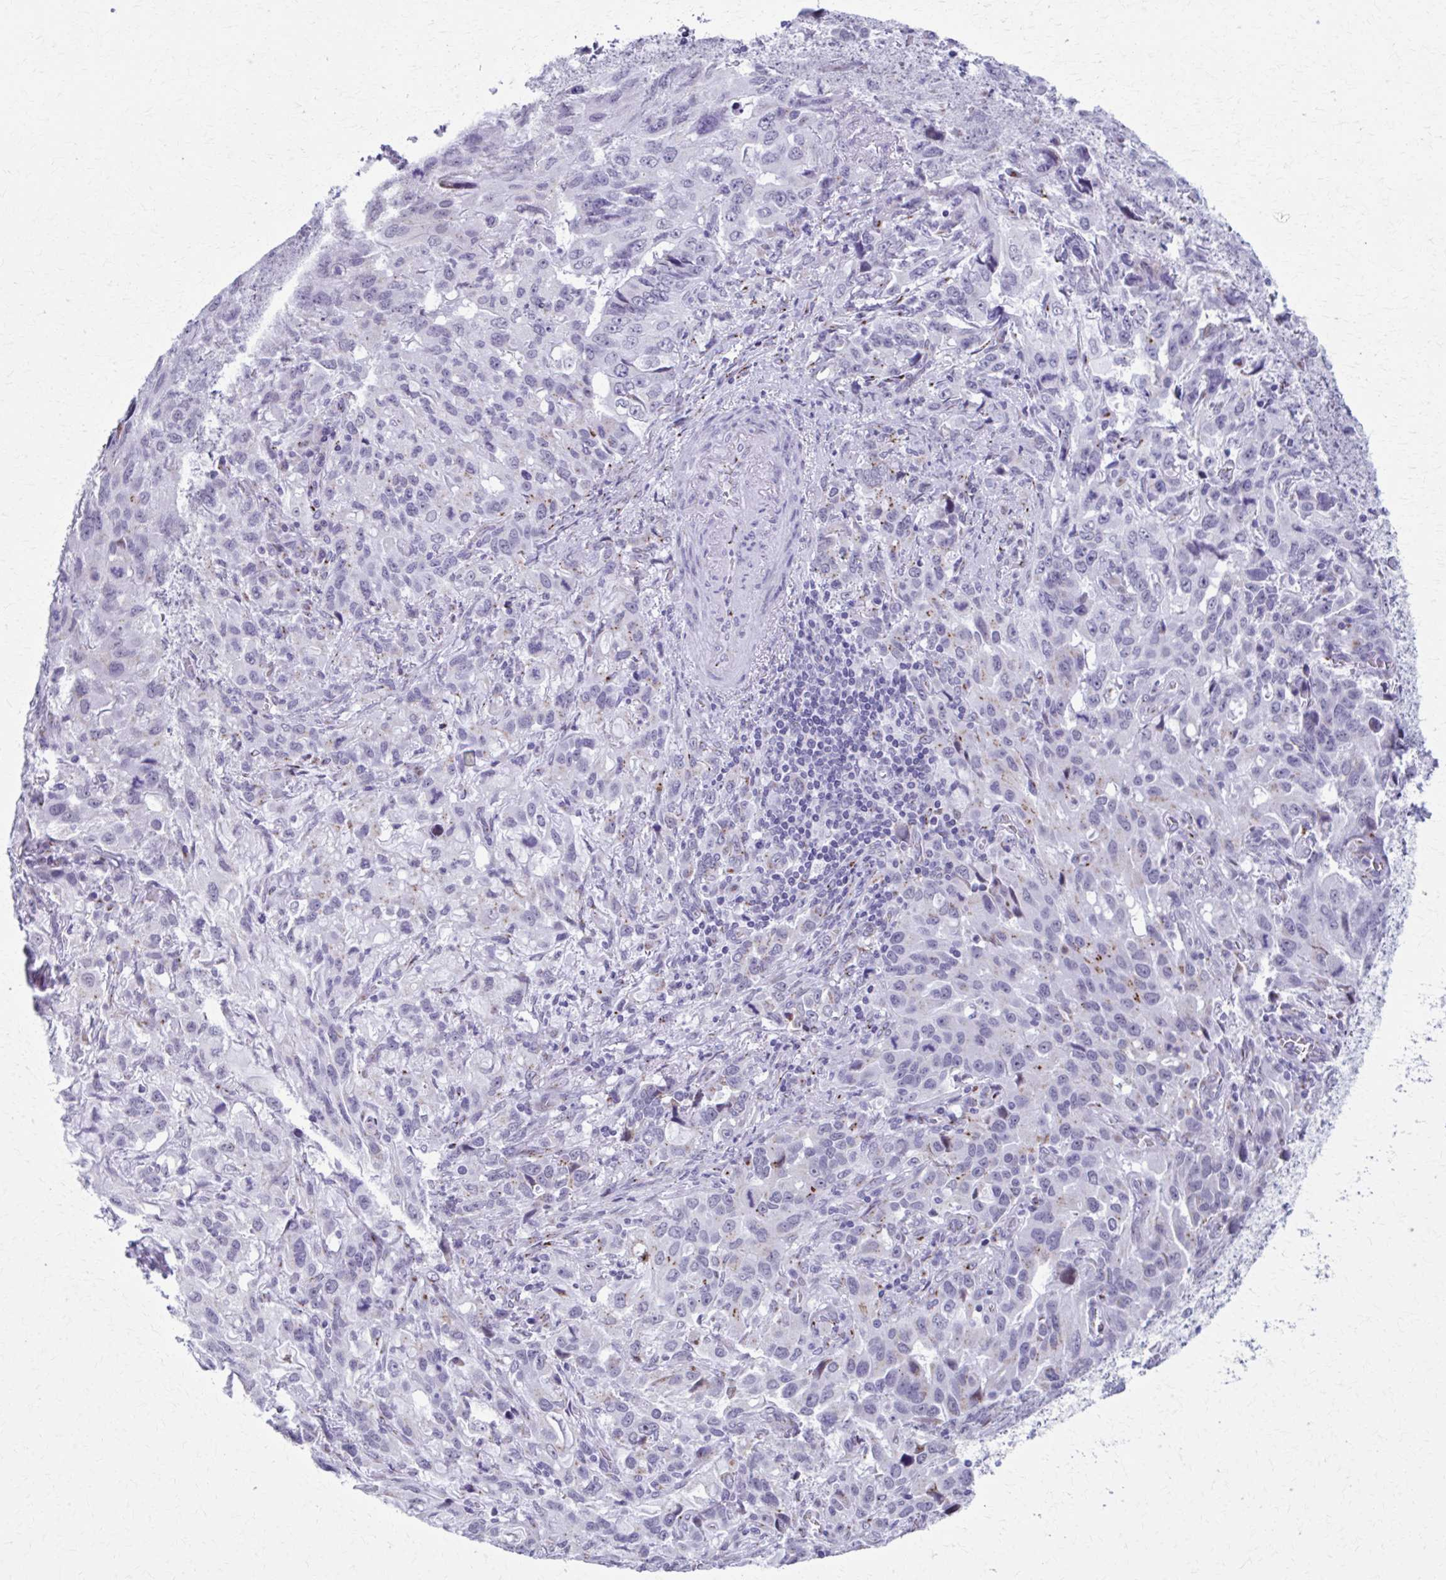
{"staining": {"intensity": "weak", "quantity": "<25%", "location": "cytoplasmic/membranous"}, "tissue": "stomach cancer", "cell_type": "Tumor cells", "image_type": "cancer", "snomed": [{"axis": "morphology", "description": "Adenocarcinoma, NOS"}, {"axis": "topography", "description": "Stomach, upper"}], "caption": "A photomicrograph of stomach cancer stained for a protein demonstrates no brown staining in tumor cells.", "gene": "ZNF682", "patient": {"sex": "male", "age": 85}}